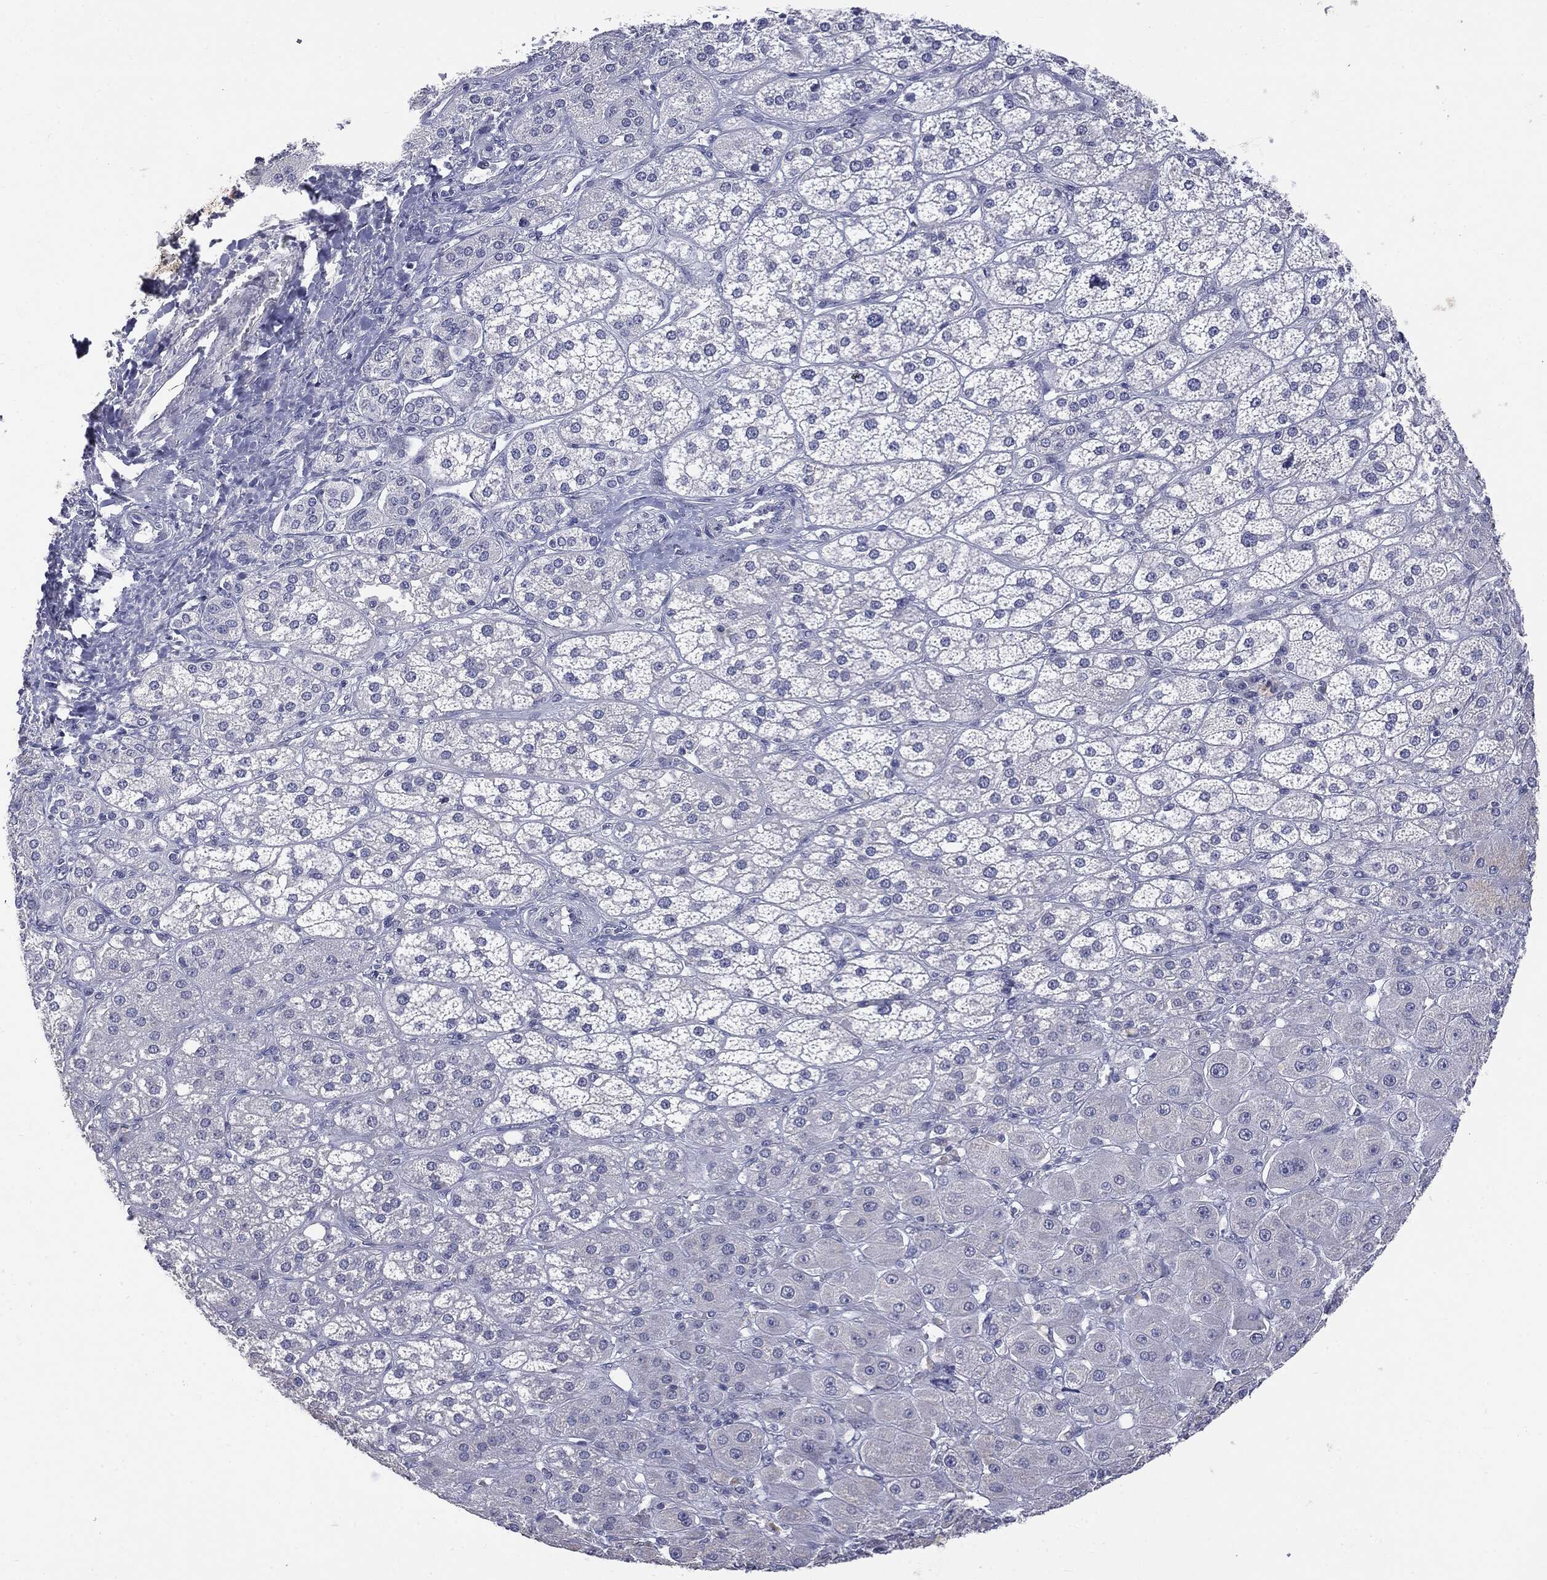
{"staining": {"intensity": "negative", "quantity": "none", "location": "none"}, "tissue": "adrenal gland", "cell_type": "Glandular cells", "image_type": "normal", "snomed": [{"axis": "morphology", "description": "Normal tissue, NOS"}, {"axis": "topography", "description": "Adrenal gland"}], "caption": "This is a image of IHC staining of normal adrenal gland, which shows no expression in glandular cells.", "gene": "TSHB", "patient": {"sex": "male", "age": 70}}